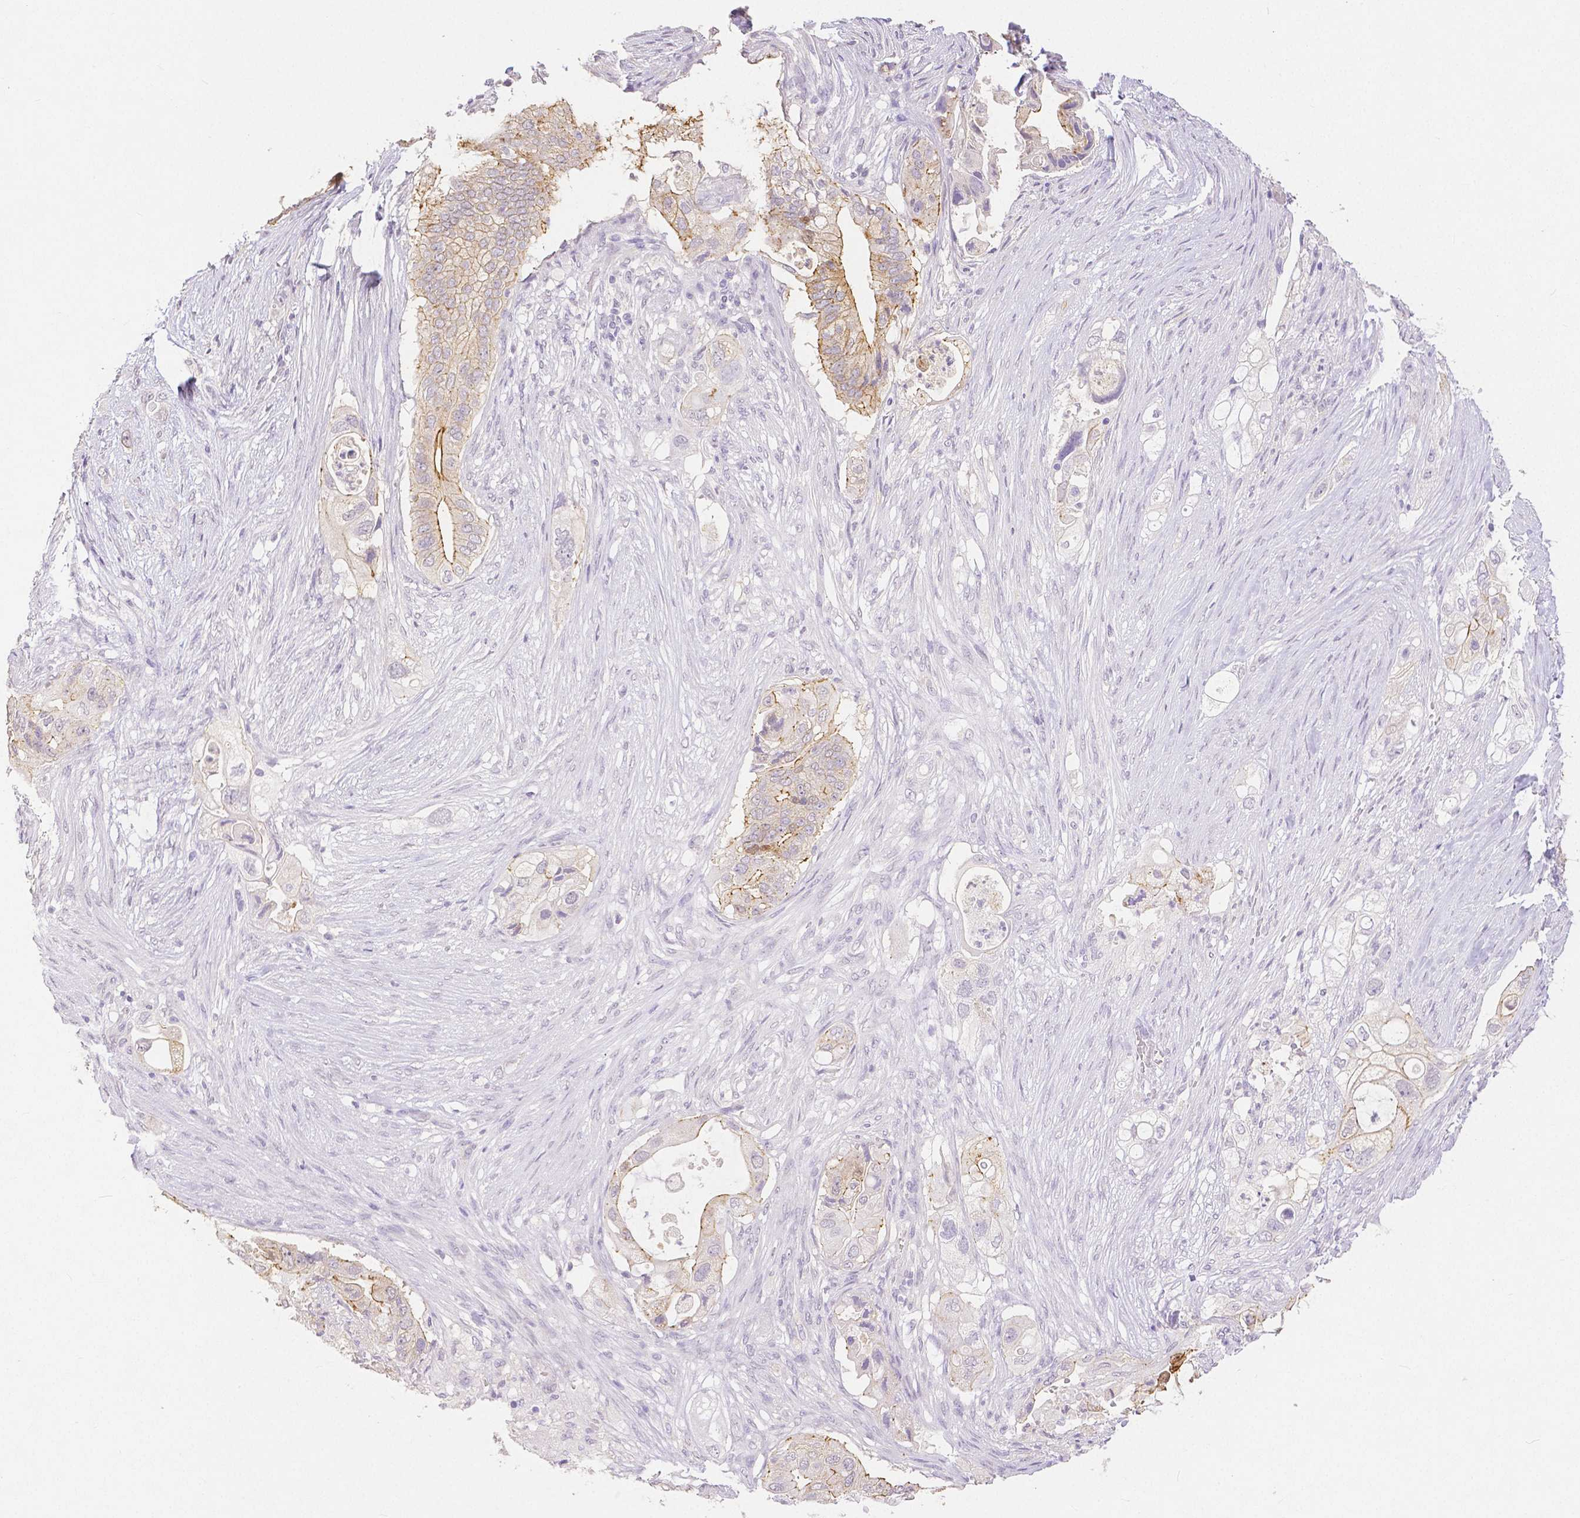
{"staining": {"intensity": "moderate", "quantity": "25%-75%", "location": "cytoplasmic/membranous"}, "tissue": "pancreatic cancer", "cell_type": "Tumor cells", "image_type": "cancer", "snomed": [{"axis": "morphology", "description": "Adenocarcinoma, NOS"}, {"axis": "topography", "description": "Pancreas"}], "caption": "DAB immunohistochemical staining of human pancreatic adenocarcinoma shows moderate cytoplasmic/membranous protein expression in about 25%-75% of tumor cells.", "gene": "OCLN", "patient": {"sex": "female", "age": 72}}